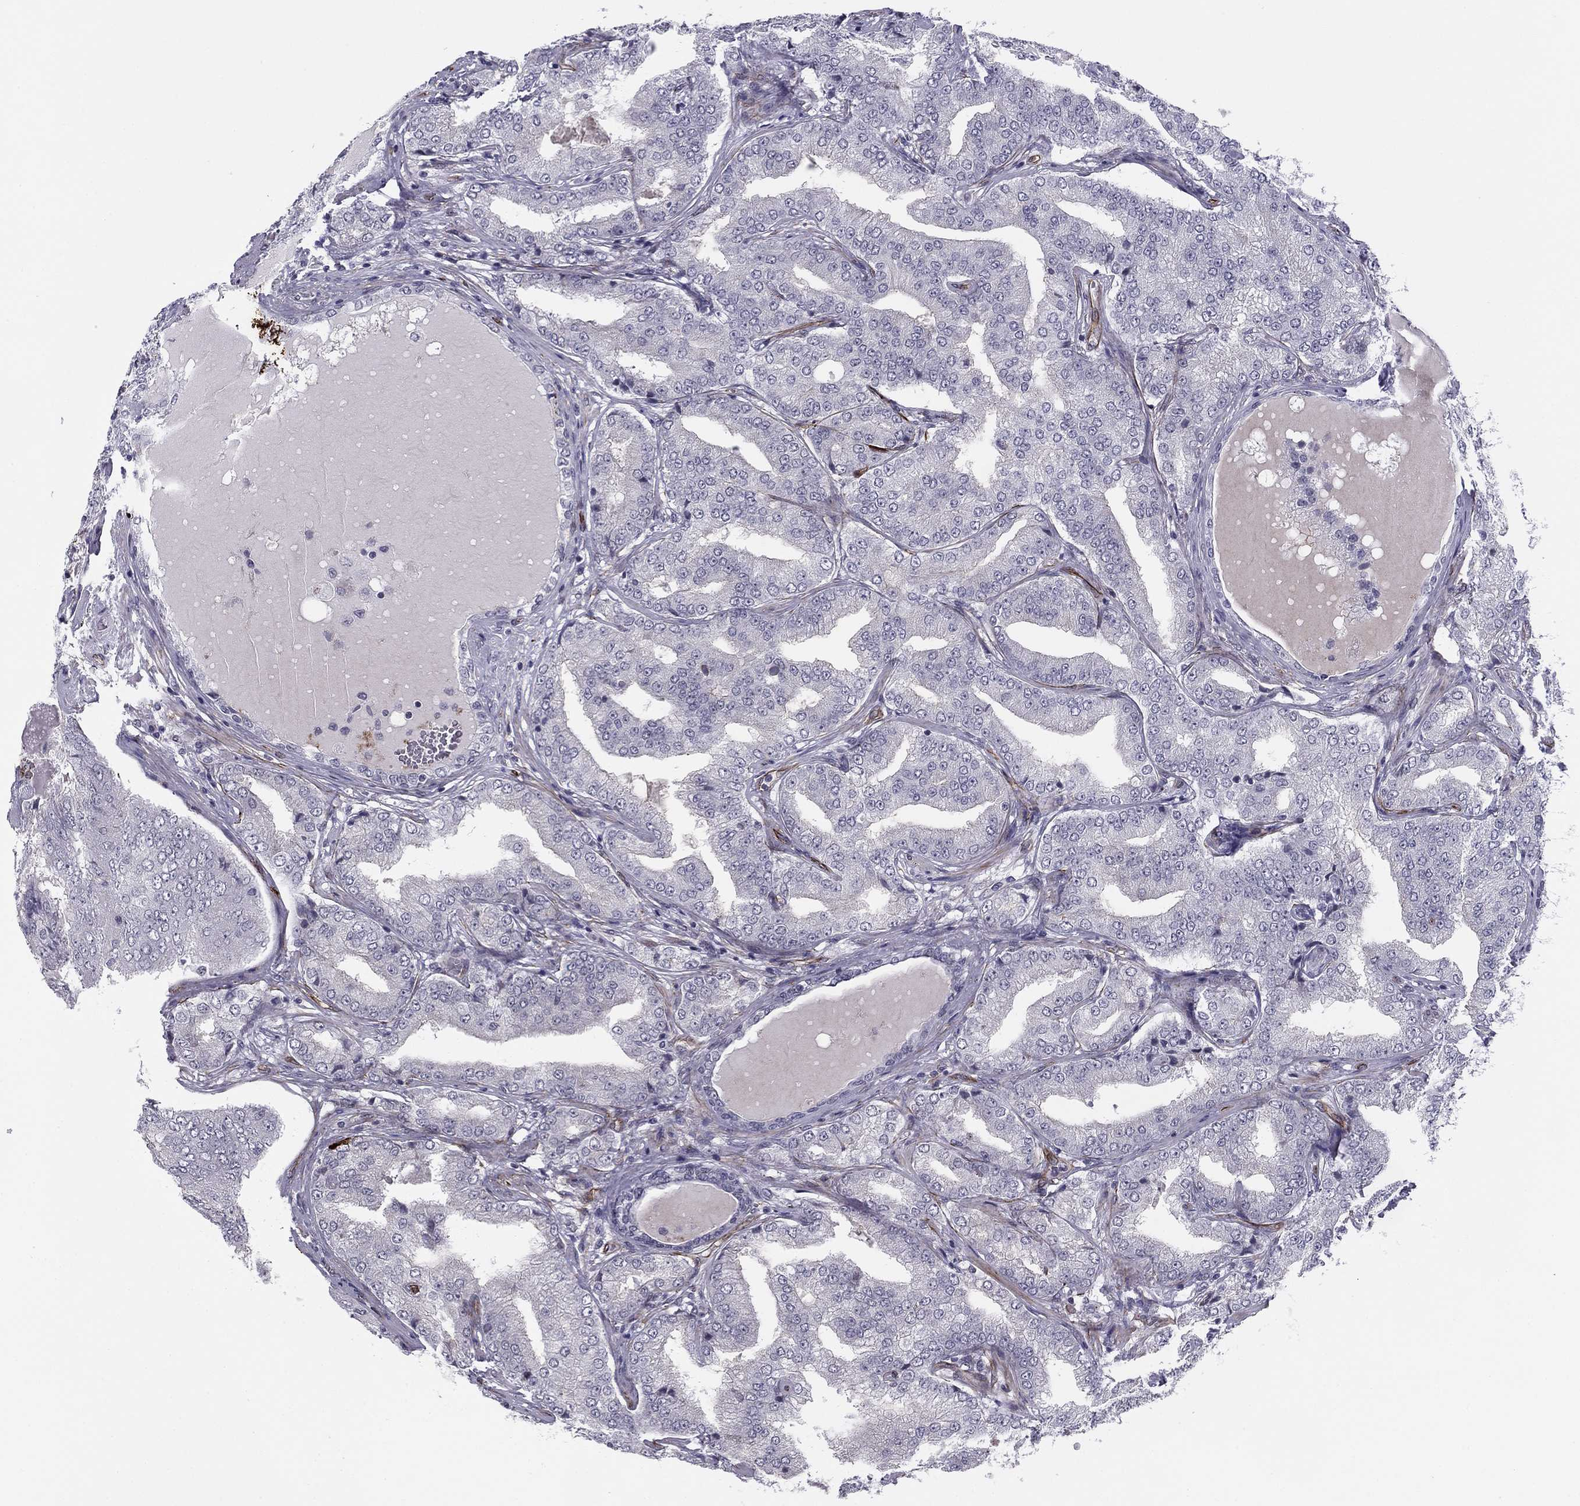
{"staining": {"intensity": "negative", "quantity": "none", "location": "none"}, "tissue": "prostate cancer", "cell_type": "Tumor cells", "image_type": "cancer", "snomed": [{"axis": "morphology", "description": "Adenocarcinoma, NOS"}, {"axis": "topography", "description": "Prostate"}], "caption": "IHC of adenocarcinoma (prostate) displays no positivity in tumor cells.", "gene": "ANKS4B", "patient": {"sex": "male", "age": 65}}